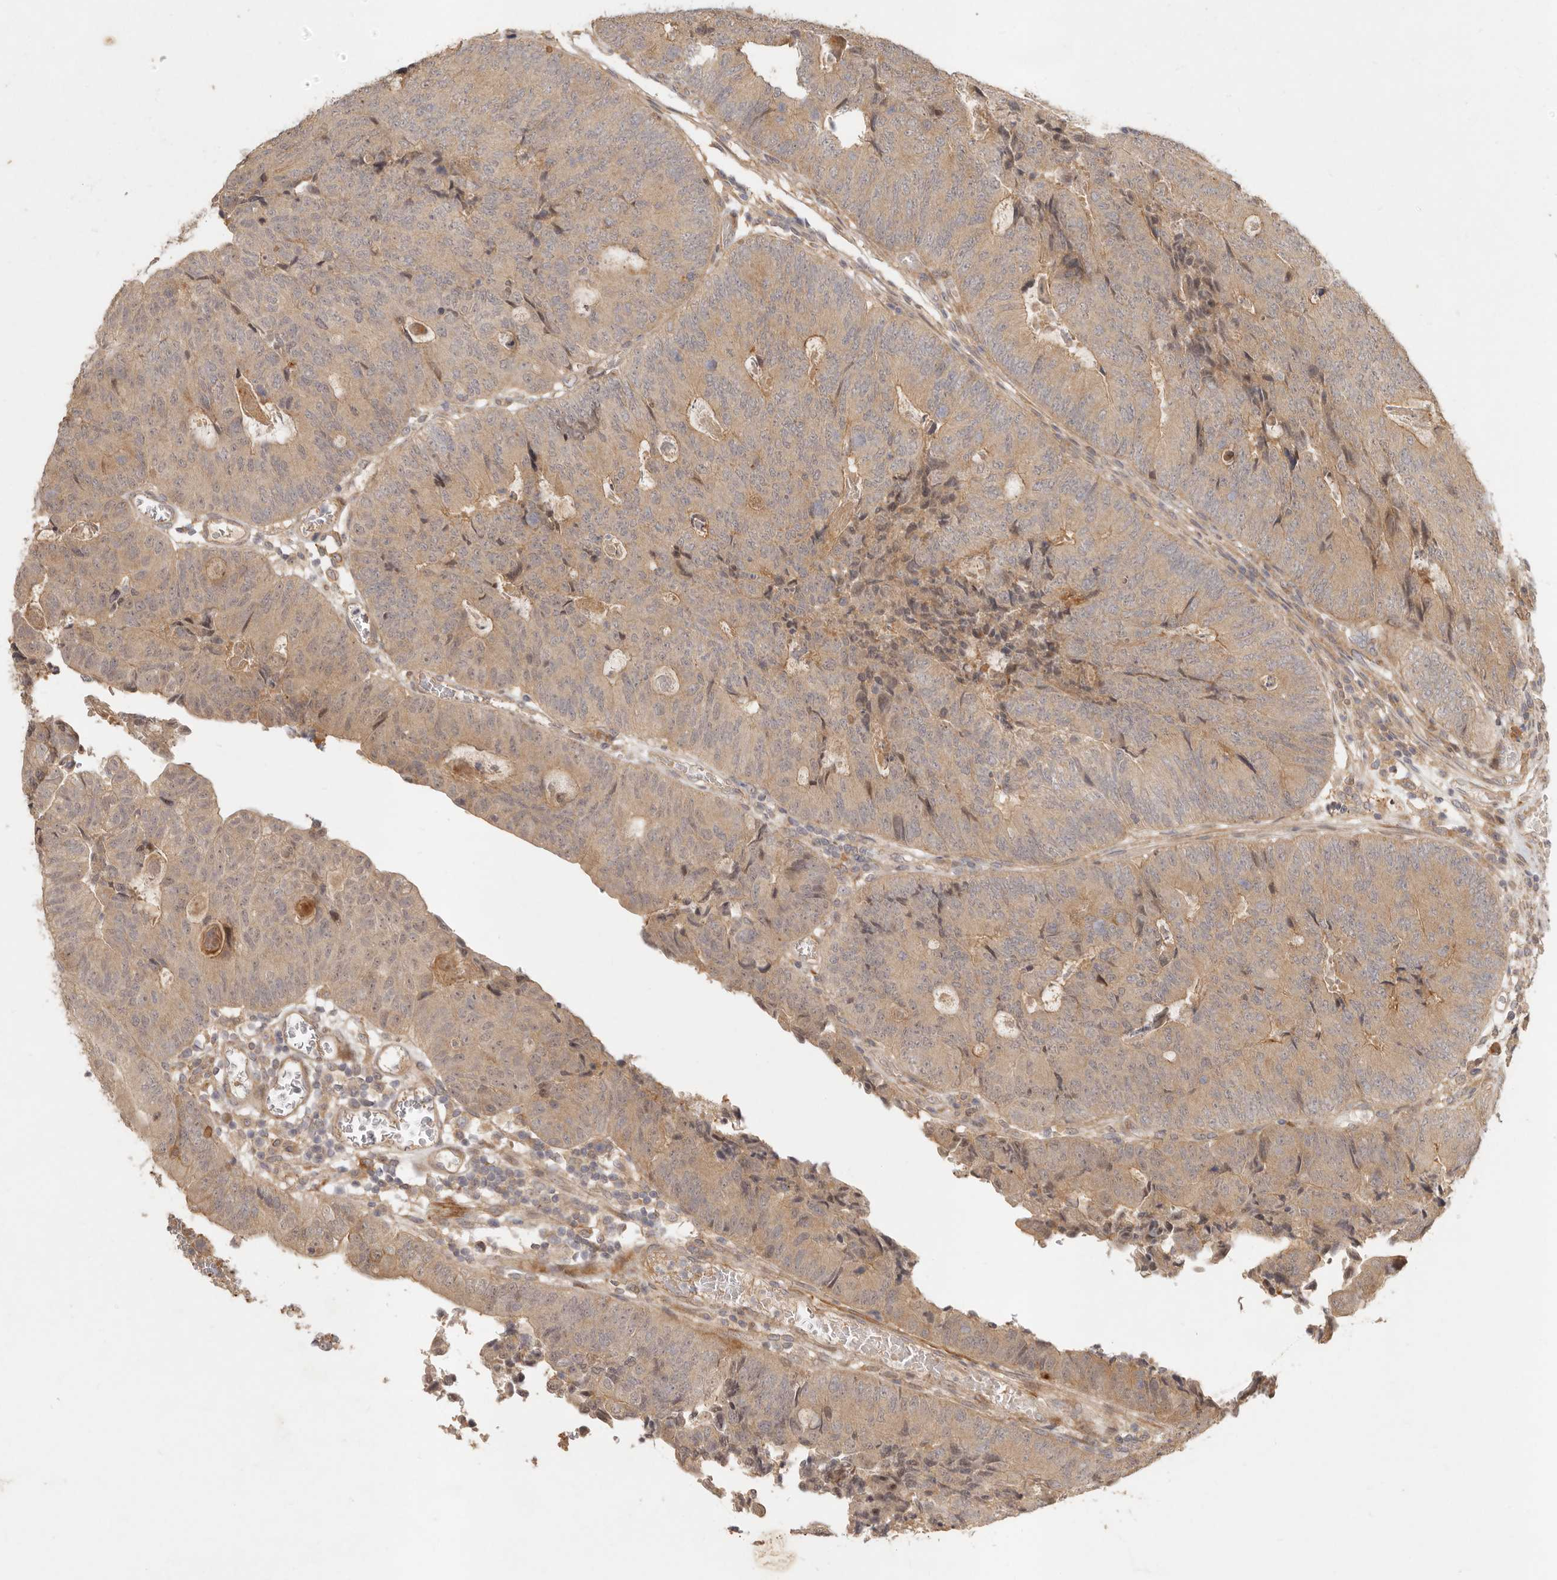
{"staining": {"intensity": "weak", "quantity": ">75%", "location": "cytoplasmic/membranous"}, "tissue": "colorectal cancer", "cell_type": "Tumor cells", "image_type": "cancer", "snomed": [{"axis": "morphology", "description": "Adenocarcinoma, NOS"}, {"axis": "topography", "description": "Colon"}], "caption": "Weak cytoplasmic/membranous positivity is appreciated in about >75% of tumor cells in colorectal cancer.", "gene": "VIPR1", "patient": {"sex": "female", "age": 67}}